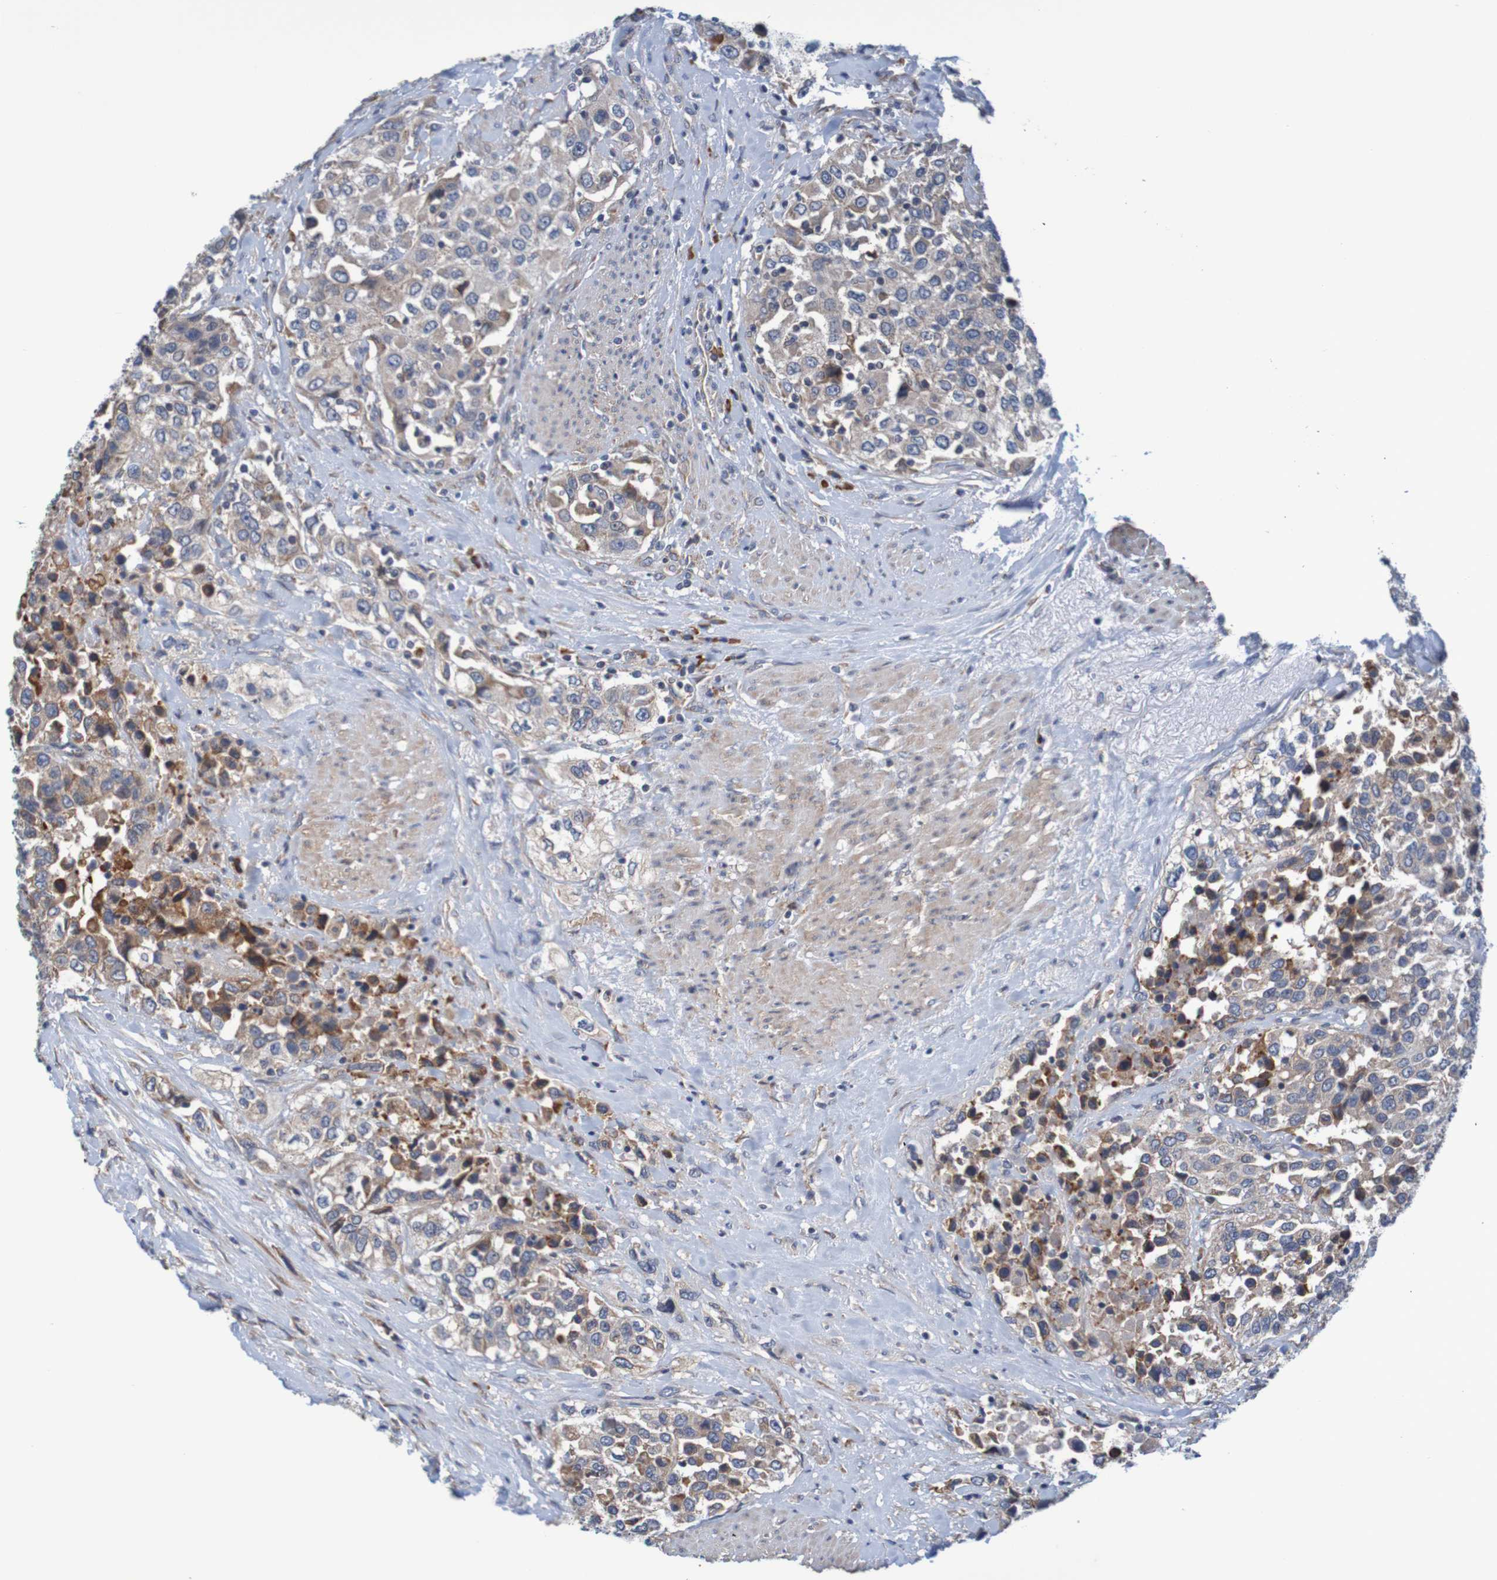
{"staining": {"intensity": "moderate", "quantity": "25%-75%", "location": "cytoplasmic/membranous"}, "tissue": "urothelial cancer", "cell_type": "Tumor cells", "image_type": "cancer", "snomed": [{"axis": "morphology", "description": "Urothelial carcinoma, High grade"}, {"axis": "topography", "description": "Urinary bladder"}], "caption": "High-grade urothelial carcinoma stained with a brown dye displays moderate cytoplasmic/membranous positive expression in about 25%-75% of tumor cells.", "gene": "CLDN18", "patient": {"sex": "female", "age": 80}}